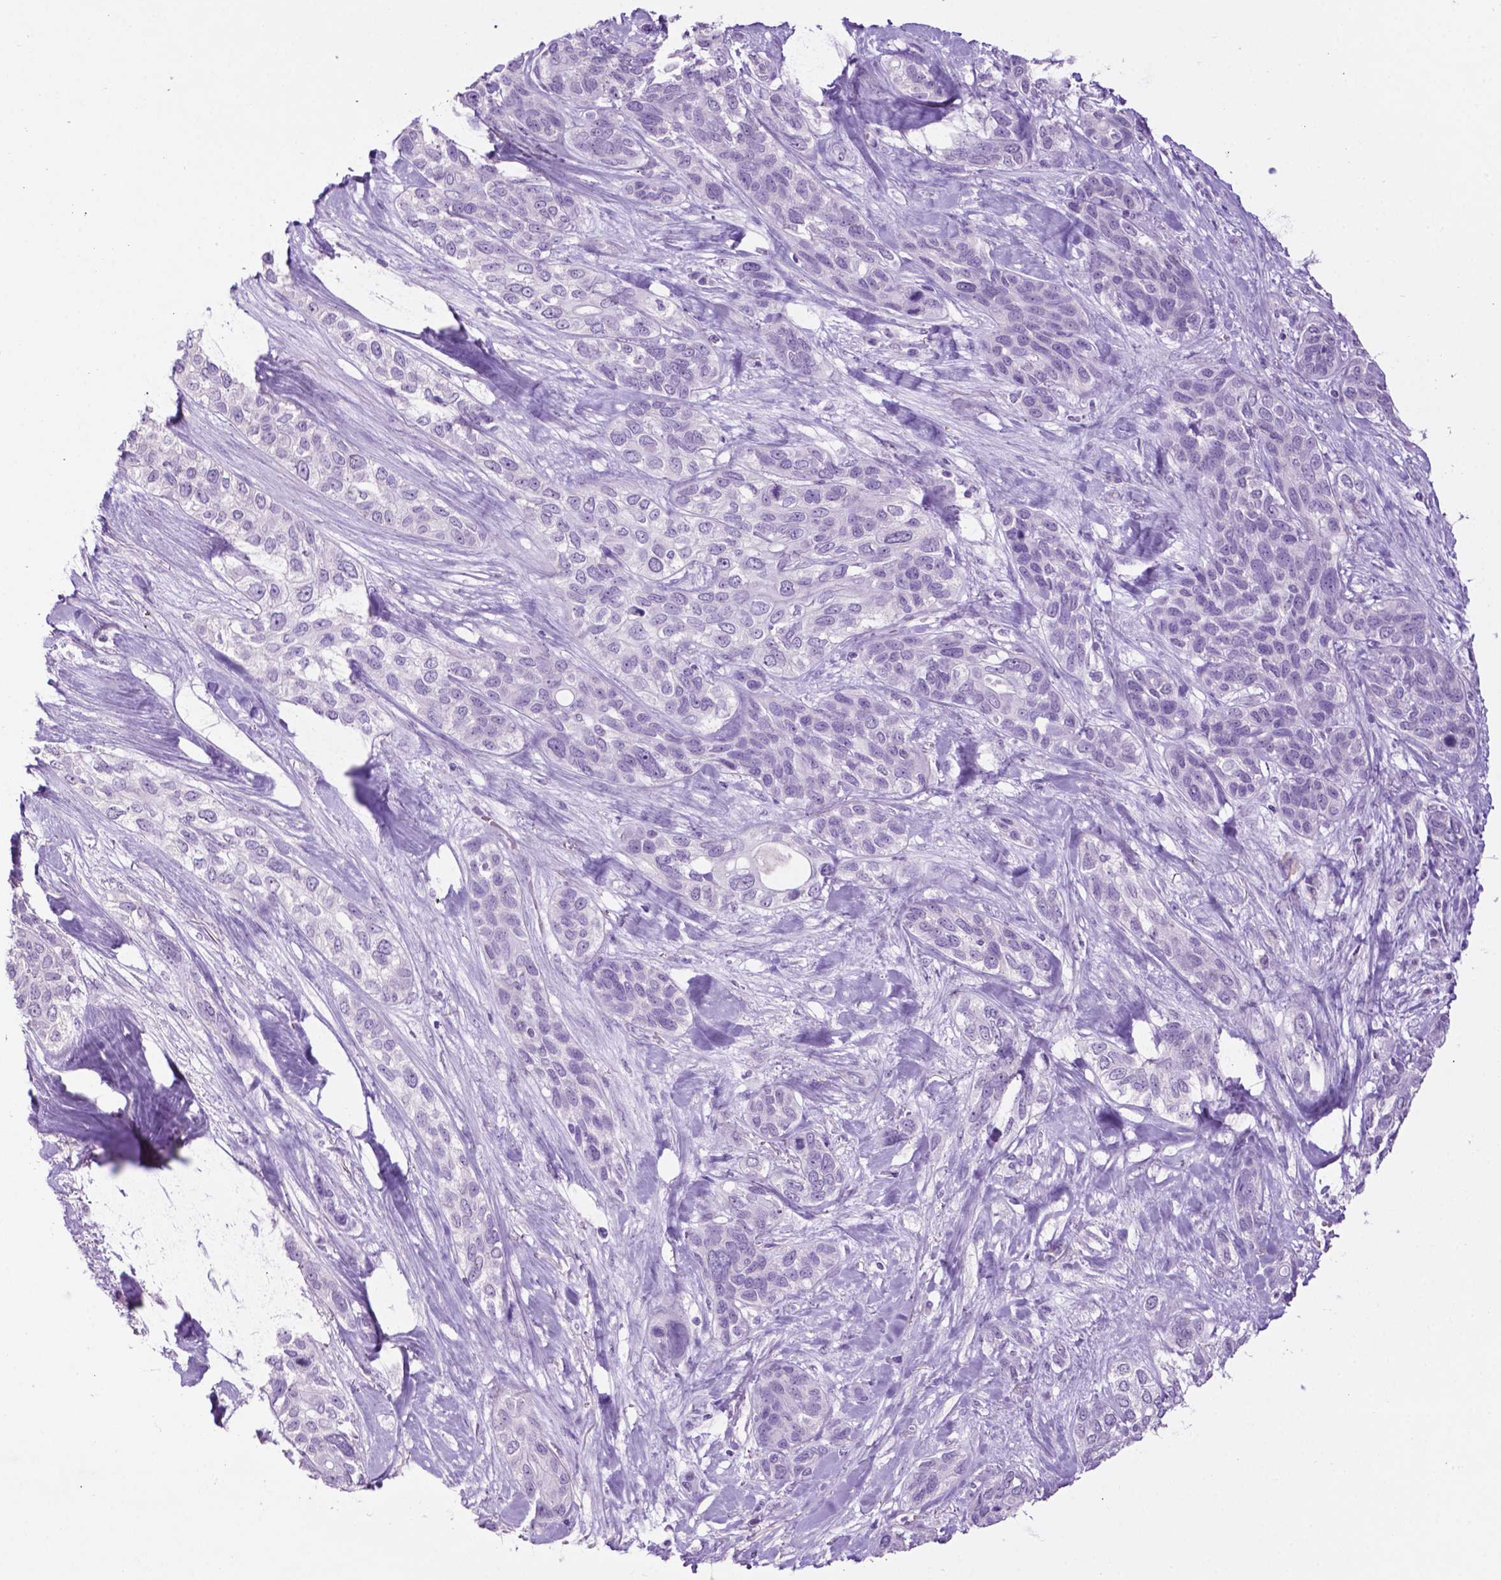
{"staining": {"intensity": "negative", "quantity": "none", "location": "none"}, "tissue": "lung cancer", "cell_type": "Tumor cells", "image_type": "cancer", "snomed": [{"axis": "morphology", "description": "Squamous cell carcinoma, NOS"}, {"axis": "topography", "description": "Lung"}], "caption": "Immunohistochemistry (IHC) of lung squamous cell carcinoma demonstrates no staining in tumor cells. Brightfield microscopy of immunohistochemistry (IHC) stained with DAB (3,3'-diaminobenzidine) (brown) and hematoxylin (blue), captured at high magnification.", "gene": "PHGR1", "patient": {"sex": "female", "age": 70}}